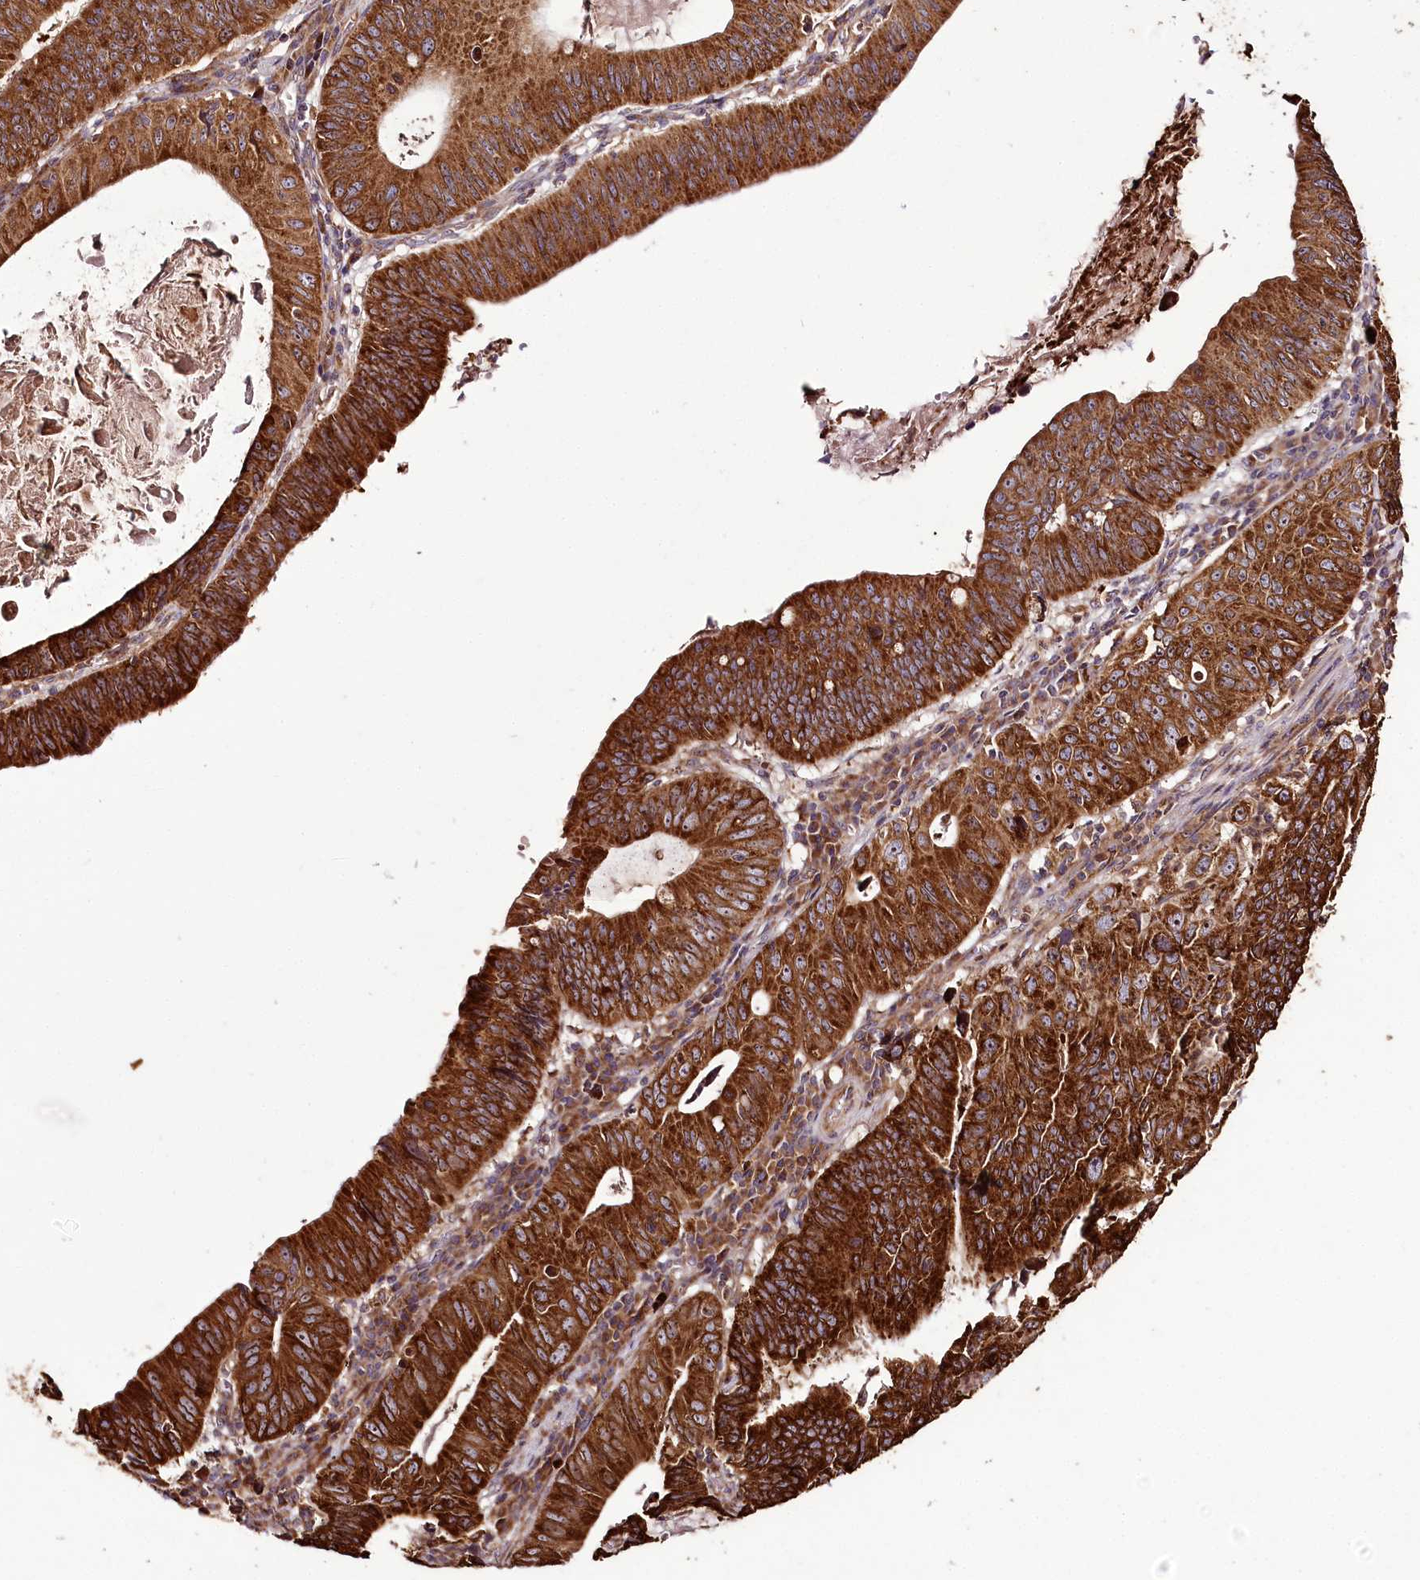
{"staining": {"intensity": "strong", "quantity": ">75%", "location": "cytoplasmic/membranous,nuclear"}, "tissue": "stomach cancer", "cell_type": "Tumor cells", "image_type": "cancer", "snomed": [{"axis": "morphology", "description": "Adenocarcinoma, NOS"}, {"axis": "topography", "description": "Stomach"}], "caption": "Immunohistochemistry image of neoplastic tissue: stomach cancer (adenocarcinoma) stained using IHC displays high levels of strong protein expression localized specifically in the cytoplasmic/membranous and nuclear of tumor cells, appearing as a cytoplasmic/membranous and nuclear brown color.", "gene": "RAB7A", "patient": {"sex": "male", "age": 59}}